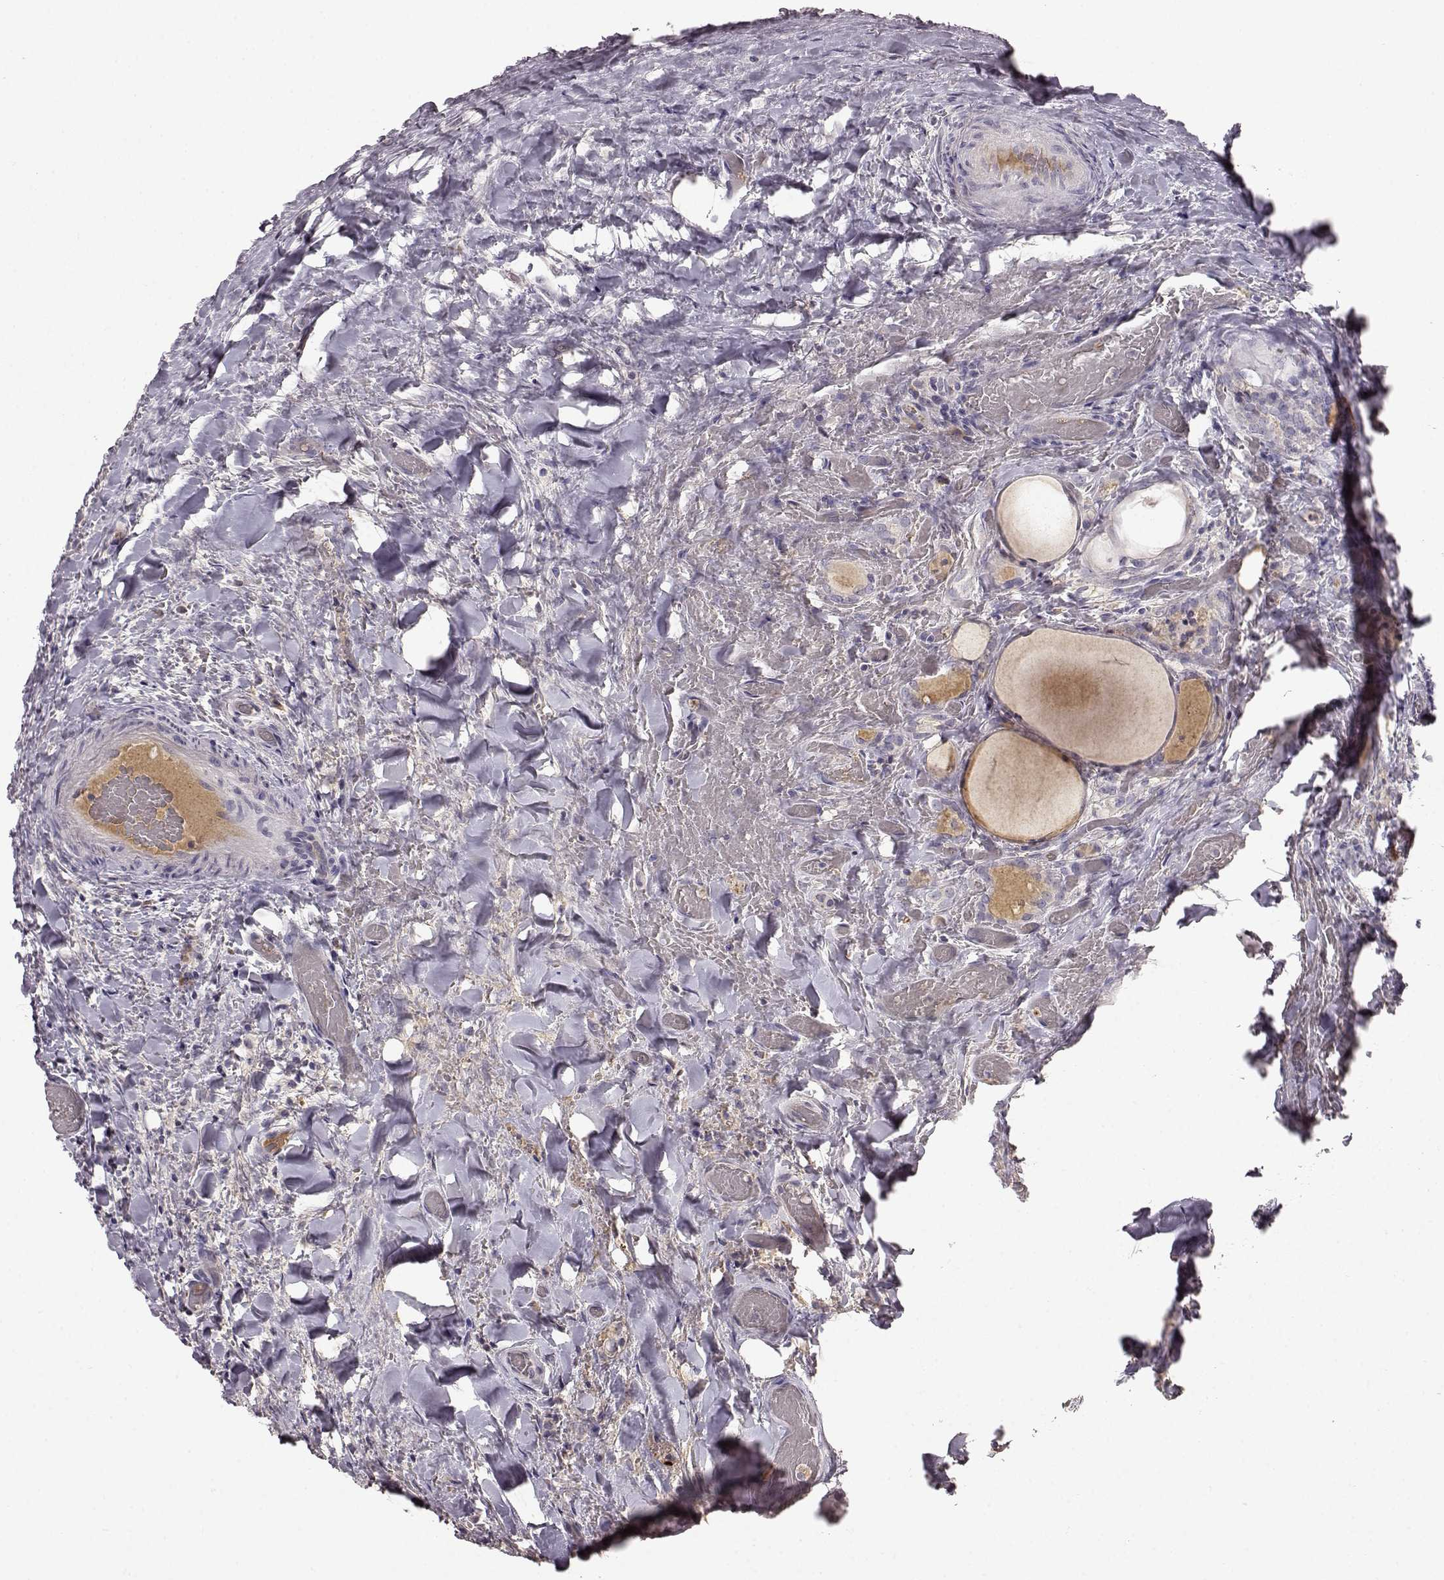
{"staining": {"intensity": "negative", "quantity": "none", "location": "none"}, "tissue": "thyroid cancer", "cell_type": "Tumor cells", "image_type": "cancer", "snomed": [{"axis": "morphology", "description": "Papillary adenocarcinoma, NOS"}, {"axis": "topography", "description": "Thyroid gland"}], "caption": "Photomicrograph shows no protein expression in tumor cells of thyroid cancer (papillary adenocarcinoma) tissue.", "gene": "YJEFN3", "patient": {"sex": "female", "age": 39}}